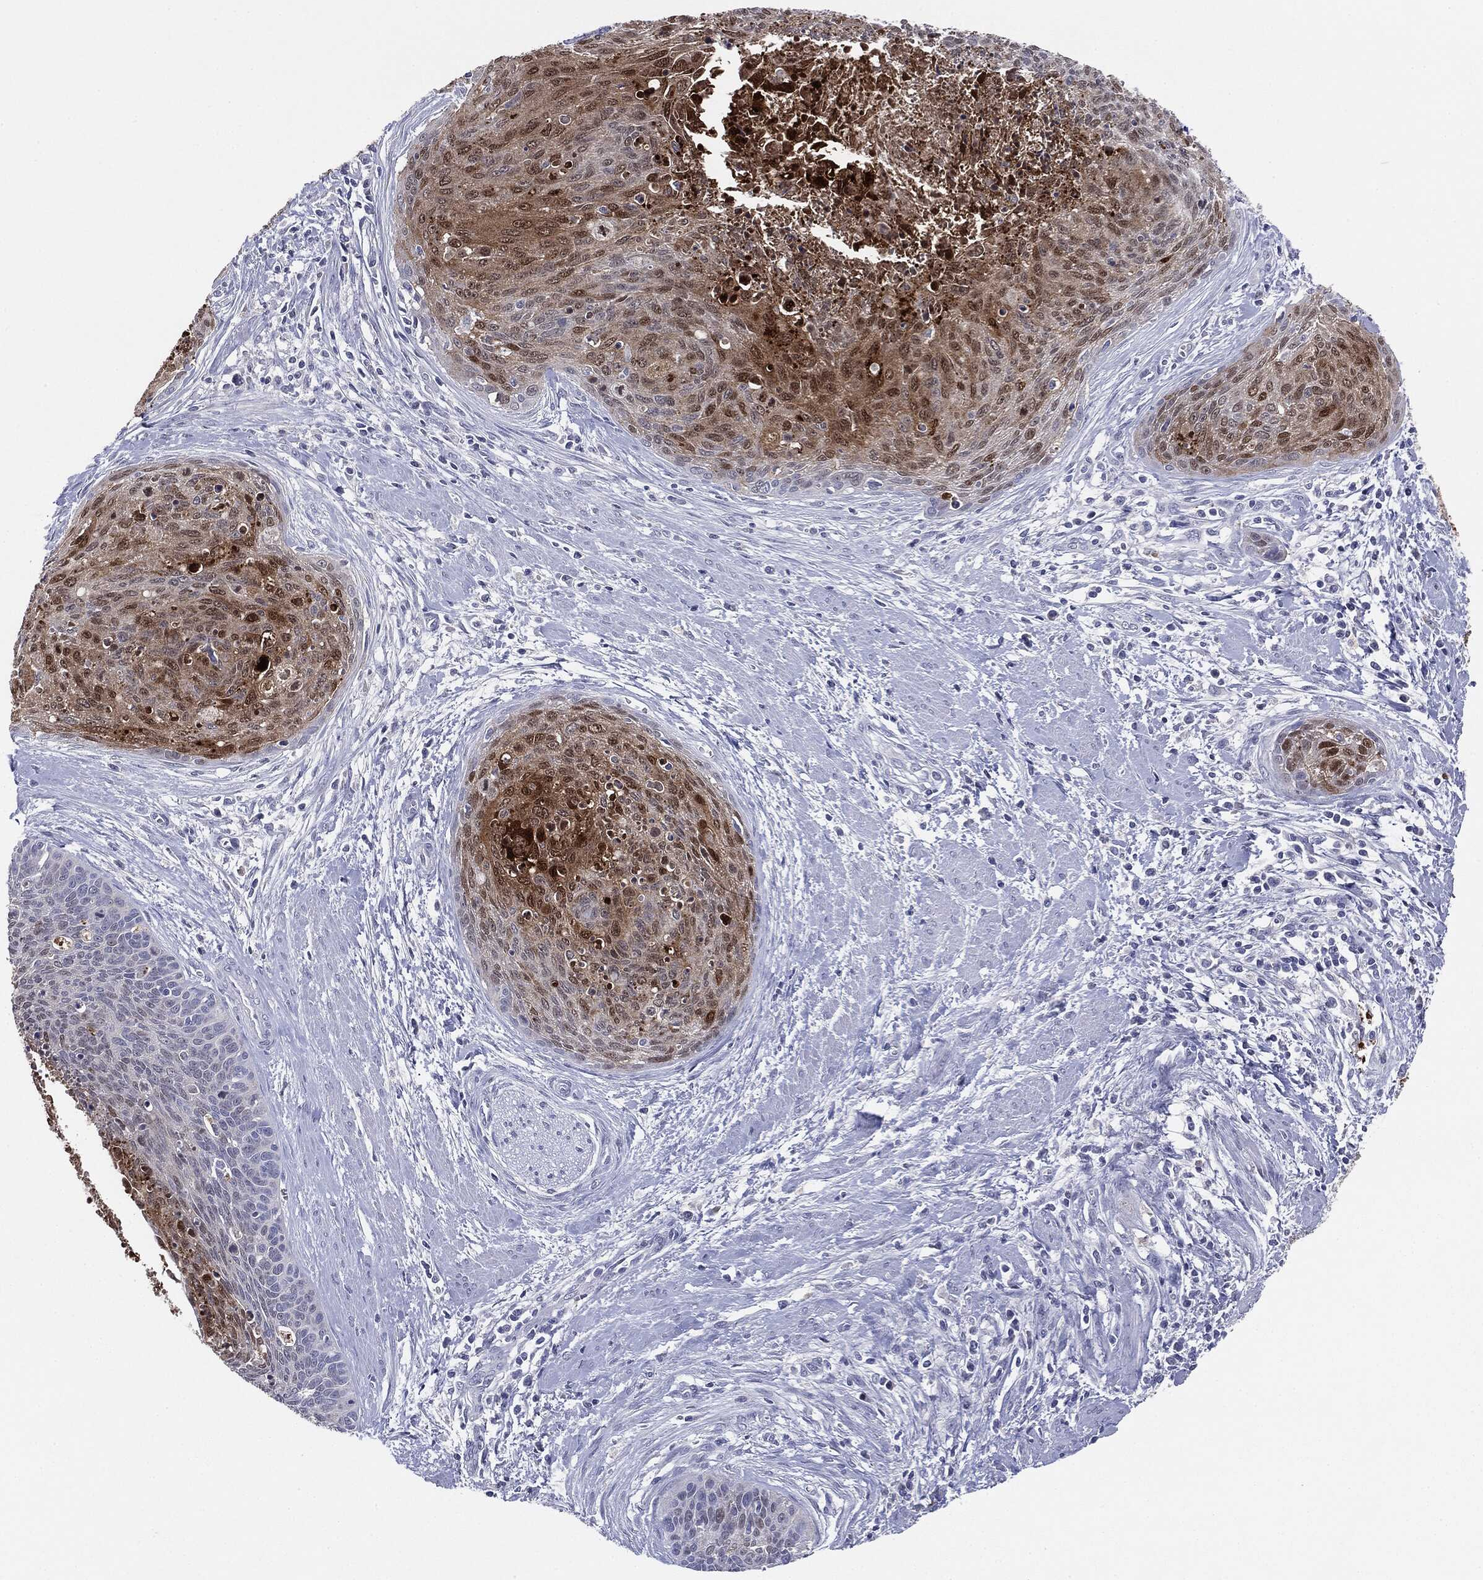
{"staining": {"intensity": "moderate", "quantity": "<25%", "location": "cytoplasmic/membranous,nuclear"}, "tissue": "cervical cancer", "cell_type": "Tumor cells", "image_type": "cancer", "snomed": [{"axis": "morphology", "description": "Squamous cell carcinoma, NOS"}, {"axis": "topography", "description": "Cervix"}], "caption": "Immunohistochemical staining of cervical cancer reveals low levels of moderate cytoplasmic/membranous and nuclear staining in approximately <25% of tumor cells.", "gene": "SERPINB4", "patient": {"sex": "female", "age": 55}}